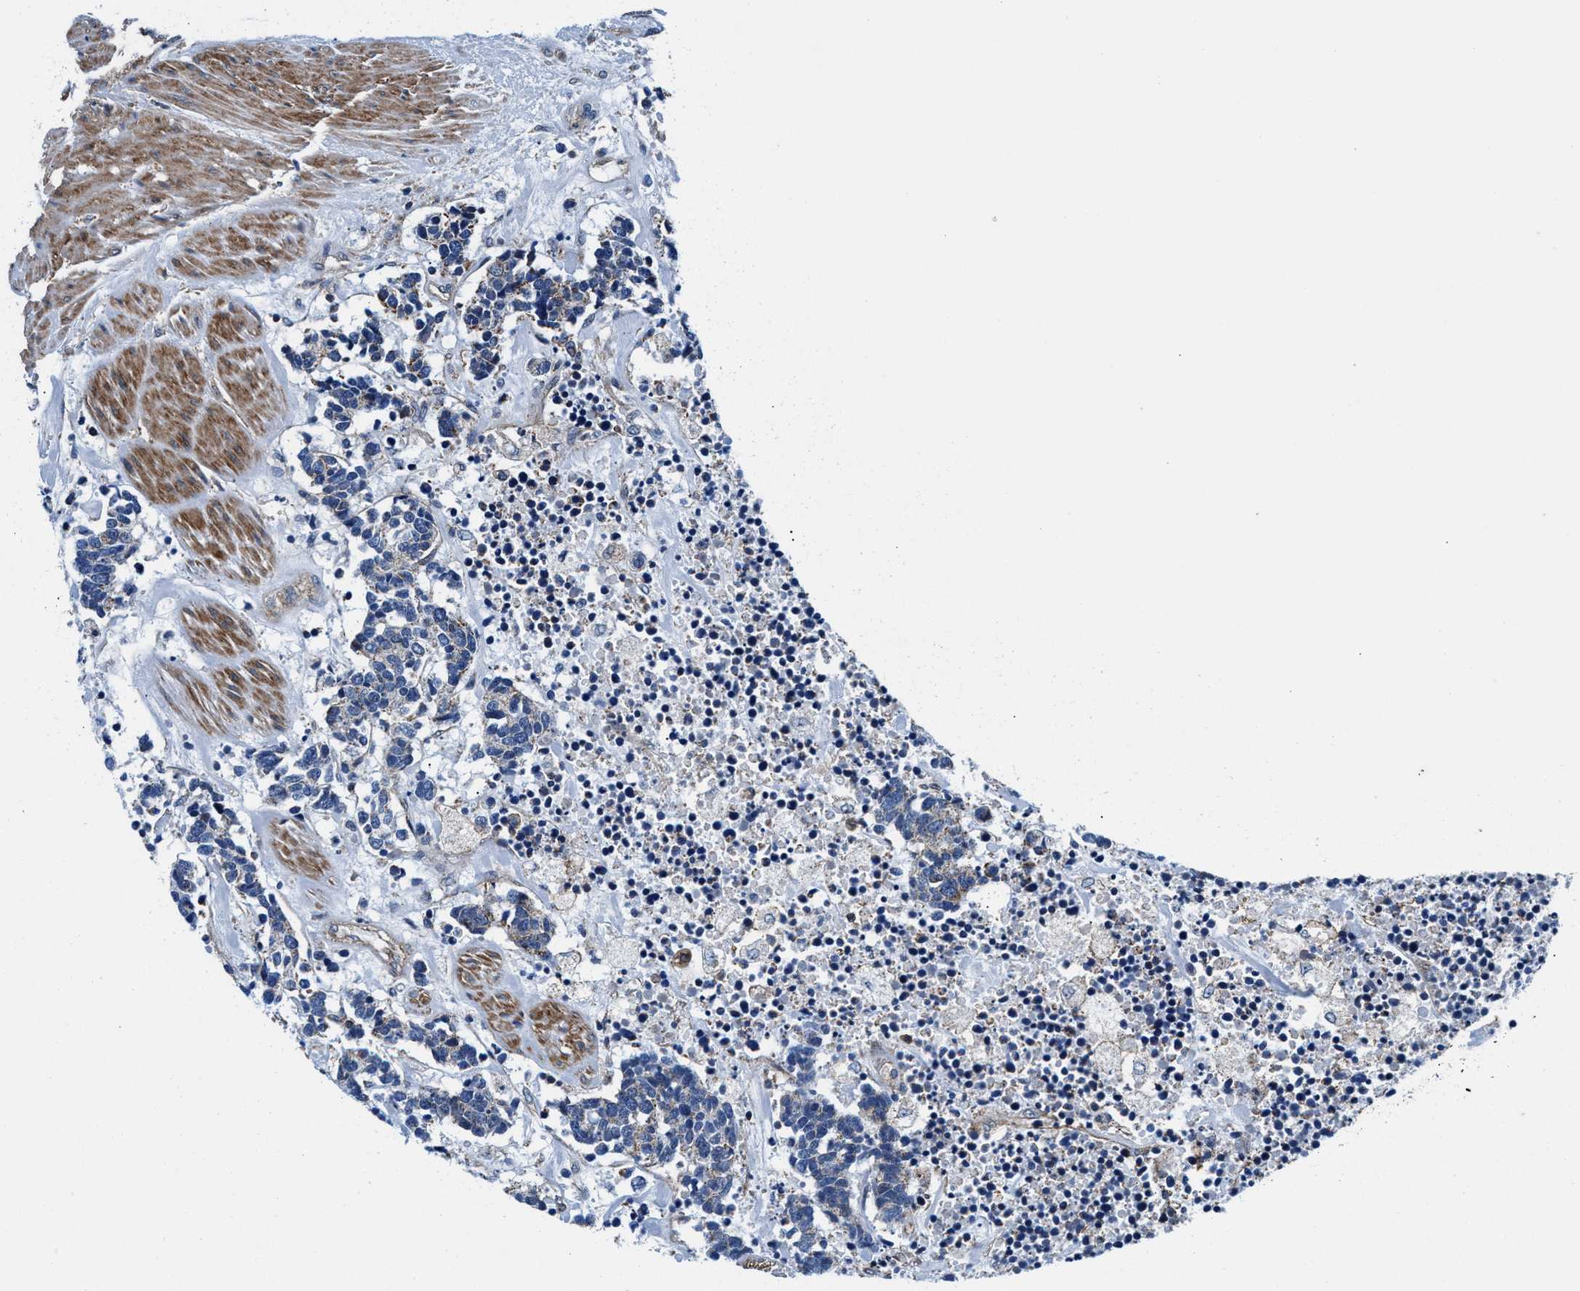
{"staining": {"intensity": "weak", "quantity": "25%-75%", "location": "cytoplasmic/membranous"}, "tissue": "carcinoid", "cell_type": "Tumor cells", "image_type": "cancer", "snomed": [{"axis": "morphology", "description": "Carcinoma, NOS"}, {"axis": "morphology", "description": "Carcinoid, malignant, NOS"}, {"axis": "topography", "description": "Urinary bladder"}], "caption": "This image displays carcinoma stained with immunohistochemistry (IHC) to label a protein in brown. The cytoplasmic/membranous of tumor cells show weak positivity for the protein. Nuclei are counter-stained blue.", "gene": "NKTR", "patient": {"sex": "male", "age": 57}}